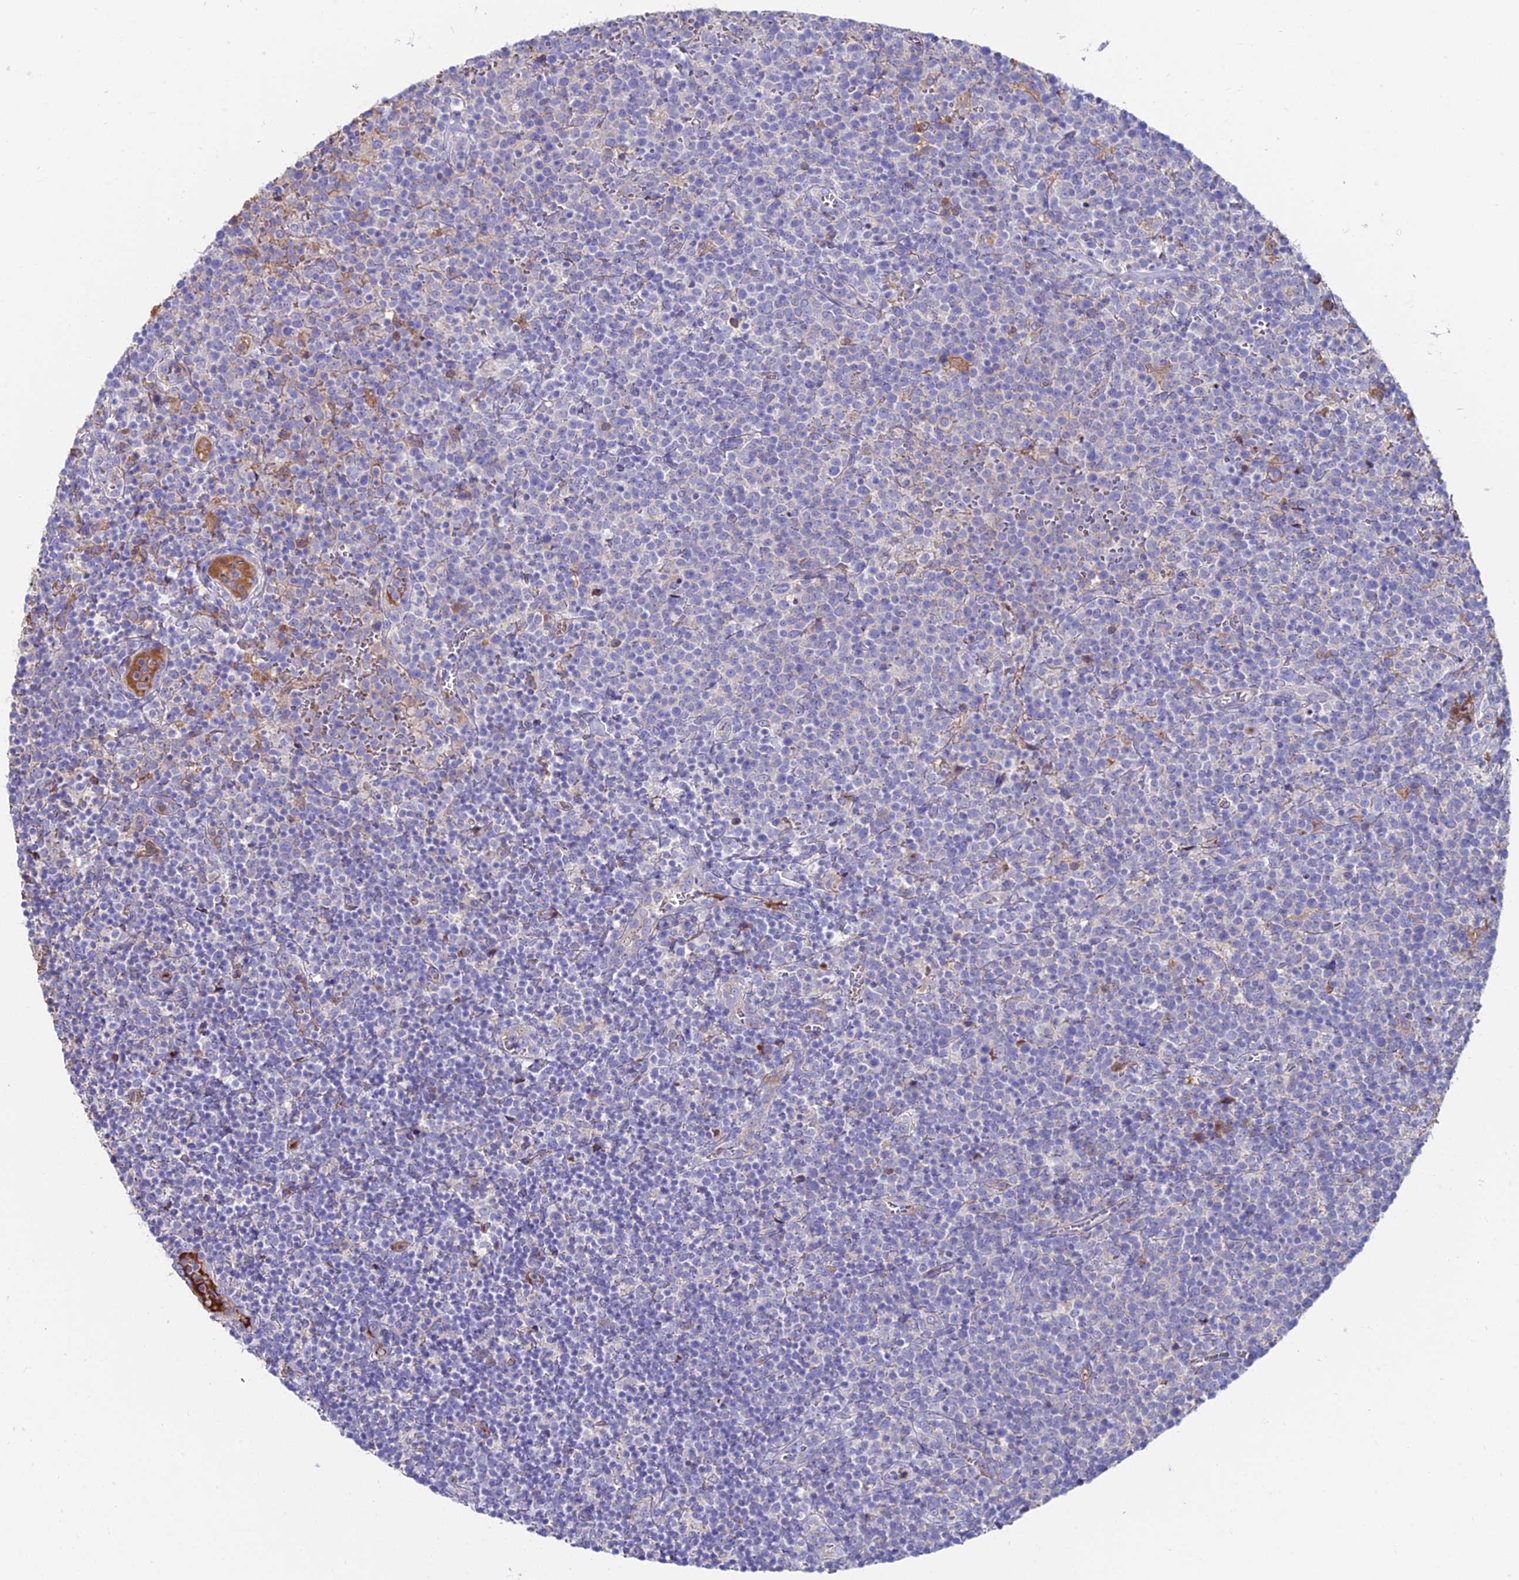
{"staining": {"intensity": "negative", "quantity": "none", "location": "none"}, "tissue": "lymphoma", "cell_type": "Tumor cells", "image_type": "cancer", "snomed": [{"axis": "morphology", "description": "Malignant lymphoma, non-Hodgkin's type, High grade"}, {"axis": "topography", "description": "Lymph node"}], "caption": "DAB immunohistochemical staining of human lymphoma reveals no significant expression in tumor cells.", "gene": "SLC25A16", "patient": {"sex": "male", "age": 61}}